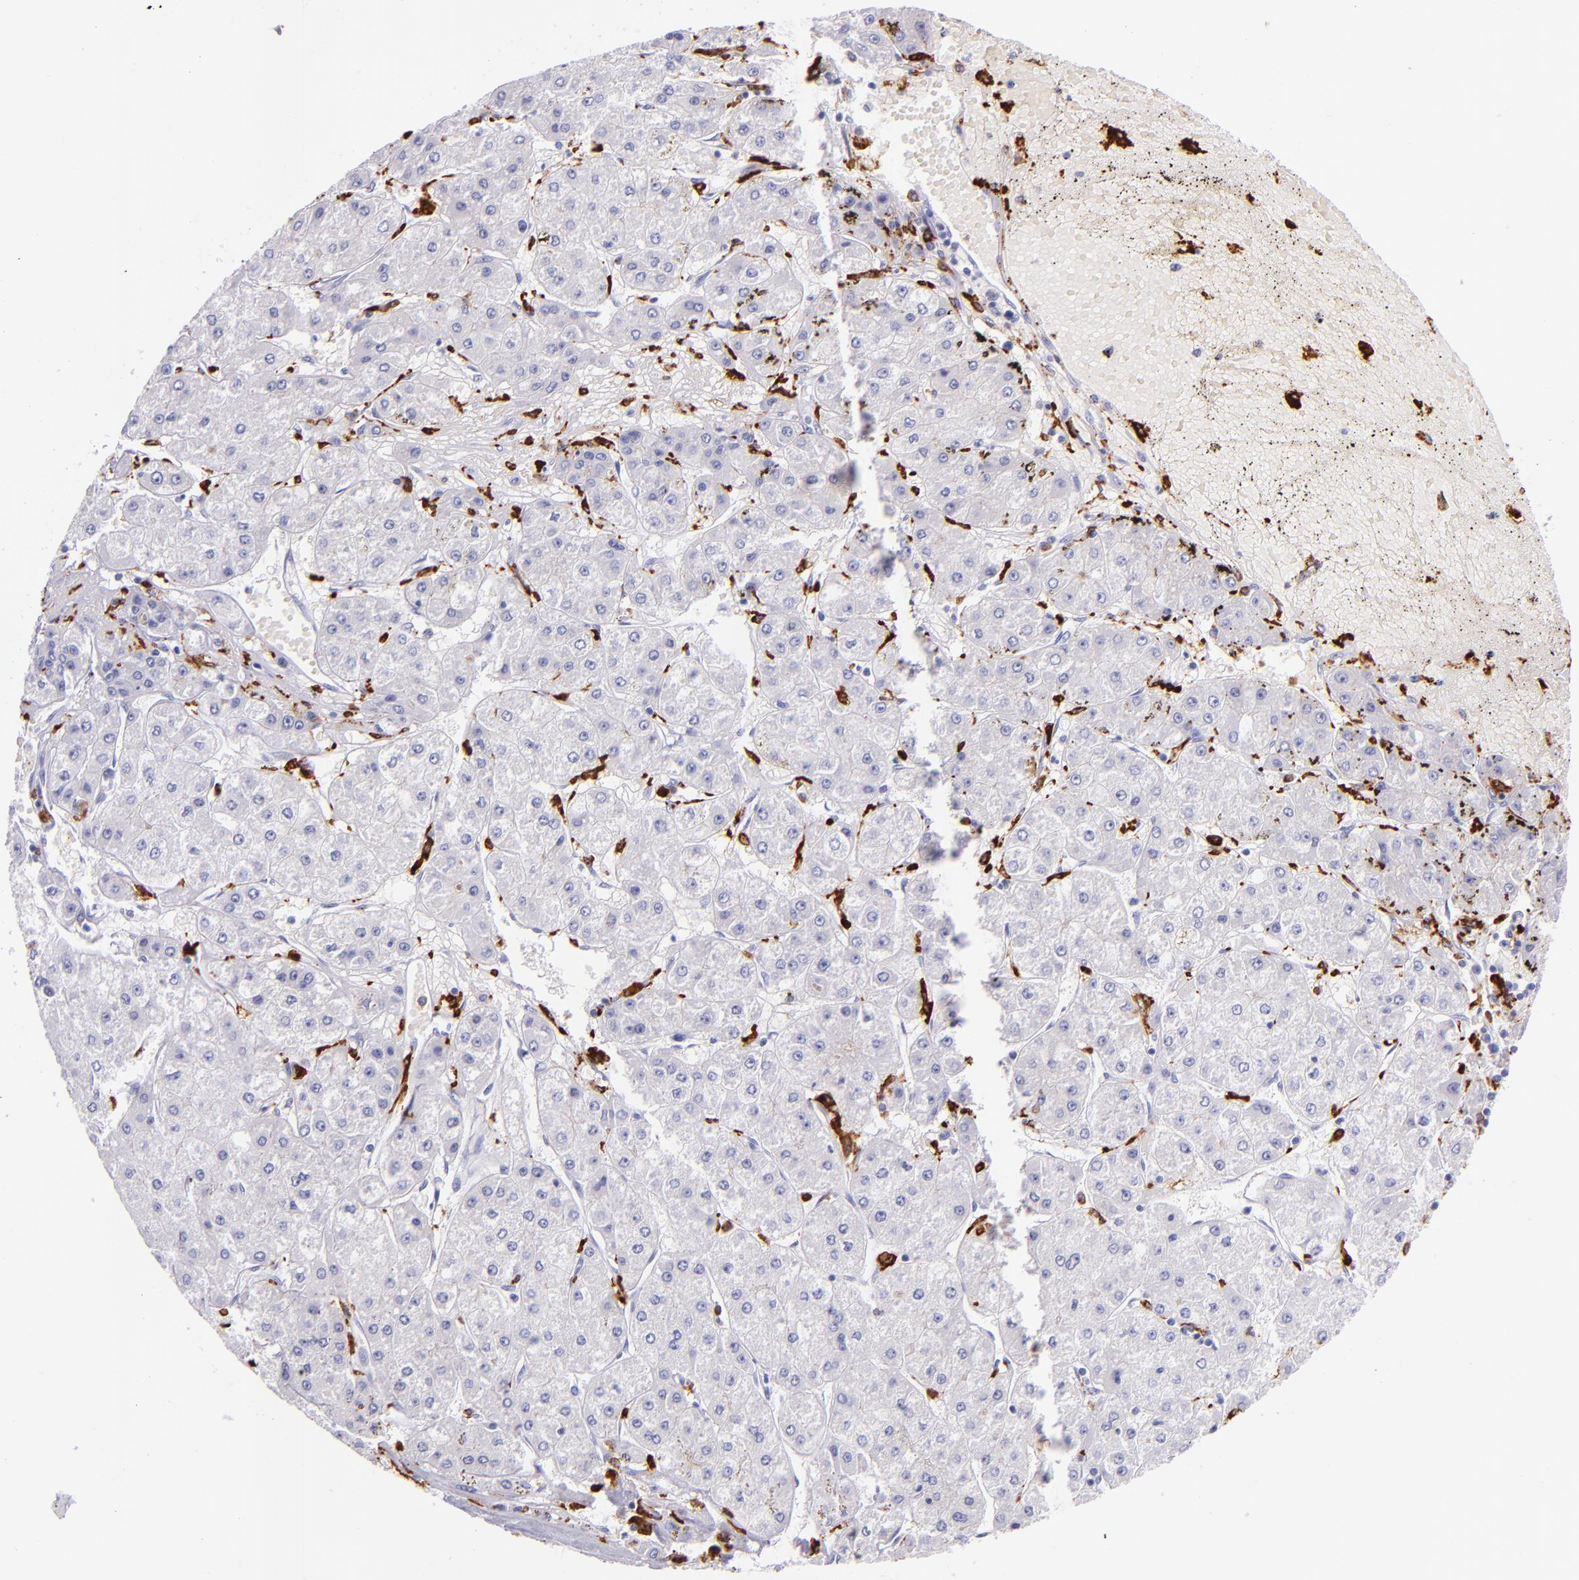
{"staining": {"intensity": "negative", "quantity": "none", "location": "none"}, "tissue": "liver cancer", "cell_type": "Tumor cells", "image_type": "cancer", "snomed": [{"axis": "morphology", "description": "Carcinoma, Hepatocellular, NOS"}, {"axis": "topography", "description": "Liver"}], "caption": "The photomicrograph reveals no significant expression in tumor cells of liver cancer. (DAB (3,3'-diaminobenzidine) immunohistochemistry (IHC), high magnification).", "gene": "CD163", "patient": {"sex": "female", "age": 52}}